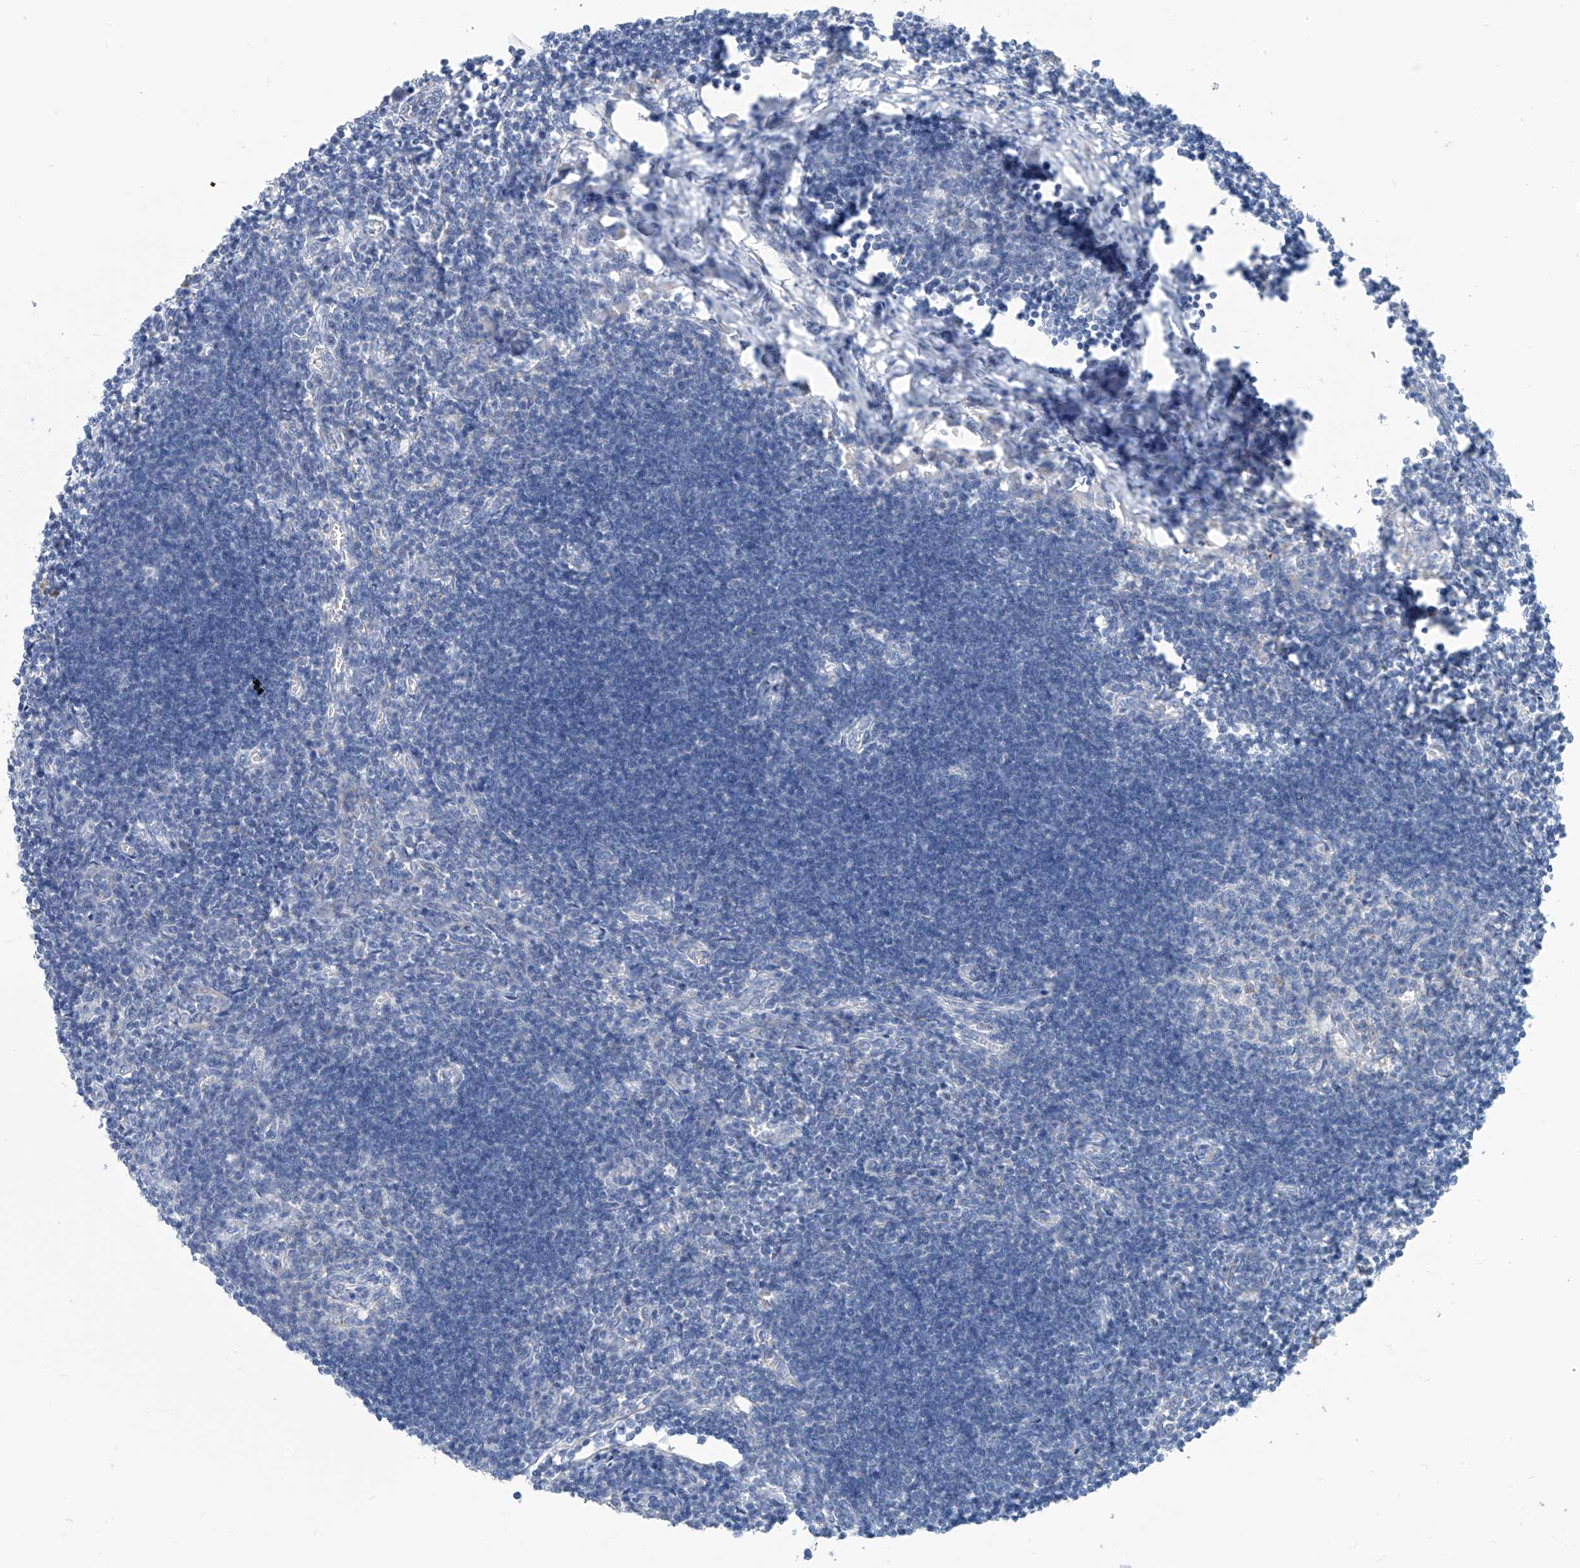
{"staining": {"intensity": "negative", "quantity": "none", "location": "none"}, "tissue": "lymph node", "cell_type": "Germinal center cells", "image_type": "normal", "snomed": [{"axis": "morphology", "description": "Normal tissue, NOS"}, {"axis": "morphology", "description": "Malignant melanoma, Metastatic site"}, {"axis": "topography", "description": "Lymph node"}], "caption": "High power microscopy photomicrograph of an immunohistochemistry (IHC) histopathology image of benign lymph node, revealing no significant staining in germinal center cells.", "gene": "ZNF404", "patient": {"sex": "male", "age": 41}}